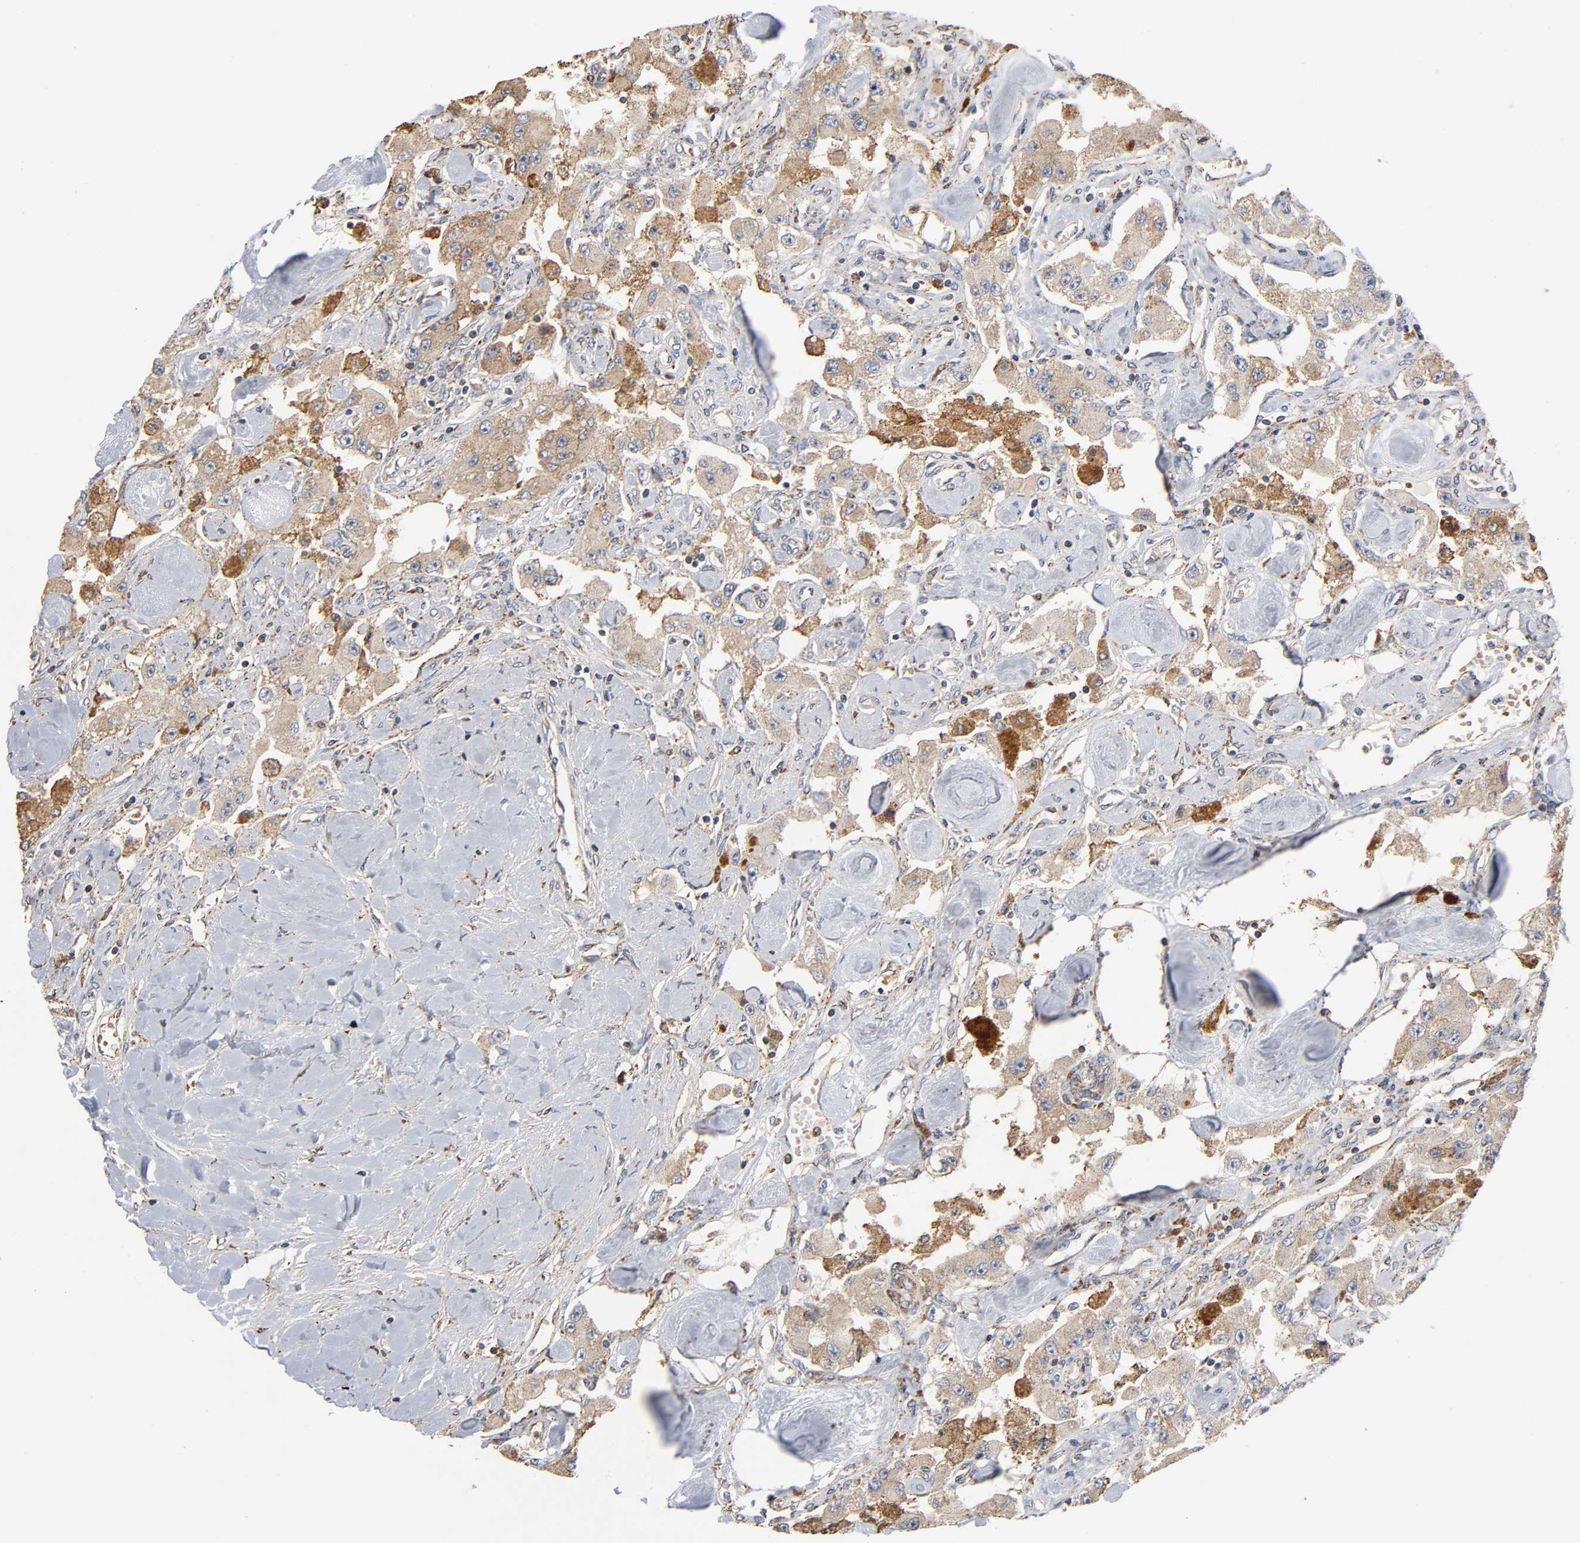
{"staining": {"intensity": "weak", "quantity": ">75%", "location": "cytoplasmic/membranous"}, "tissue": "carcinoid", "cell_type": "Tumor cells", "image_type": "cancer", "snomed": [{"axis": "morphology", "description": "Carcinoid, malignant, NOS"}, {"axis": "topography", "description": "Pancreas"}], "caption": "Tumor cells display low levels of weak cytoplasmic/membranous staining in approximately >75% of cells in human carcinoid. The protein of interest is stained brown, and the nuclei are stained in blue (DAB (3,3'-diaminobenzidine) IHC with brightfield microscopy, high magnification).", "gene": "MAP3K1", "patient": {"sex": "male", "age": 41}}